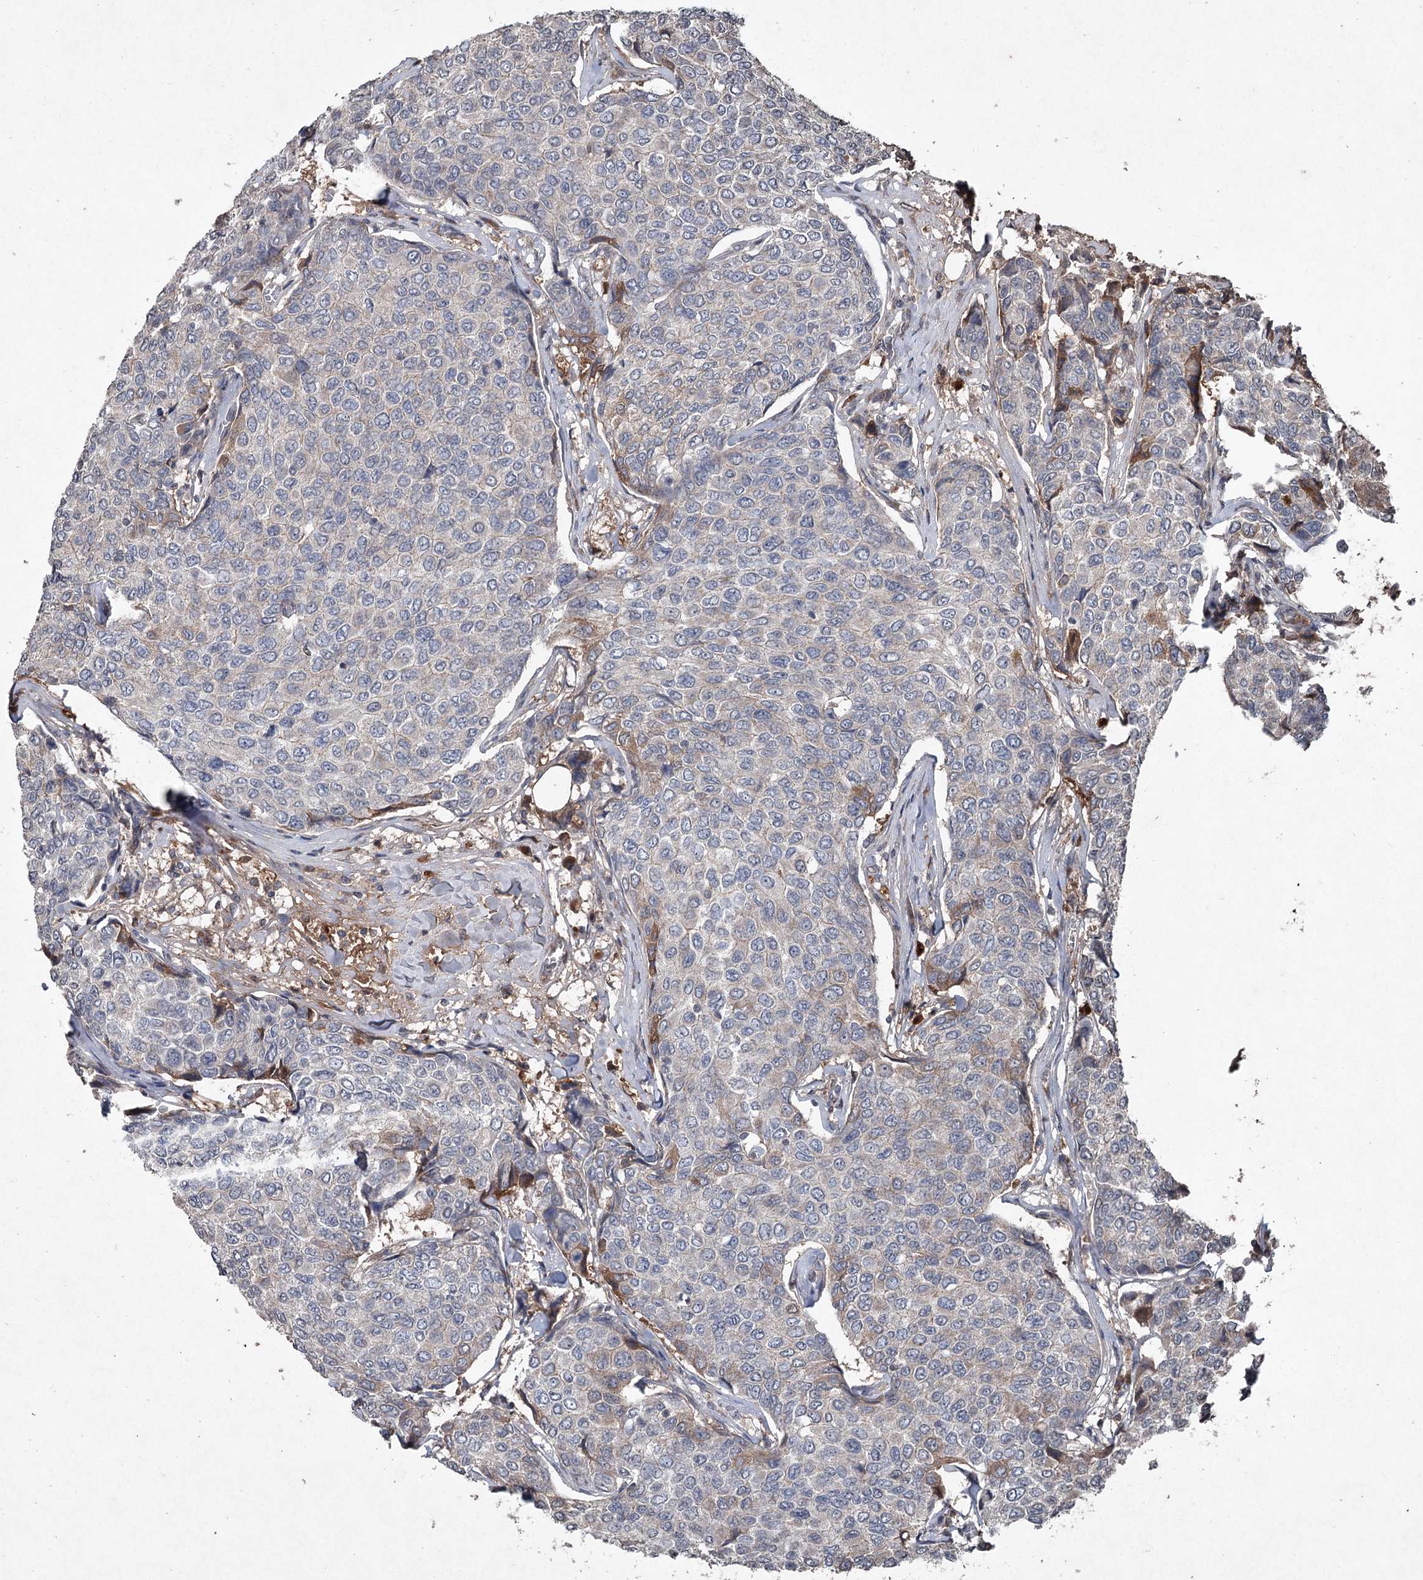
{"staining": {"intensity": "negative", "quantity": "none", "location": "none"}, "tissue": "breast cancer", "cell_type": "Tumor cells", "image_type": "cancer", "snomed": [{"axis": "morphology", "description": "Duct carcinoma"}, {"axis": "topography", "description": "Breast"}], "caption": "High magnification brightfield microscopy of breast cancer stained with DAB (brown) and counterstained with hematoxylin (blue): tumor cells show no significant staining.", "gene": "PGLYRP2", "patient": {"sex": "female", "age": 55}}